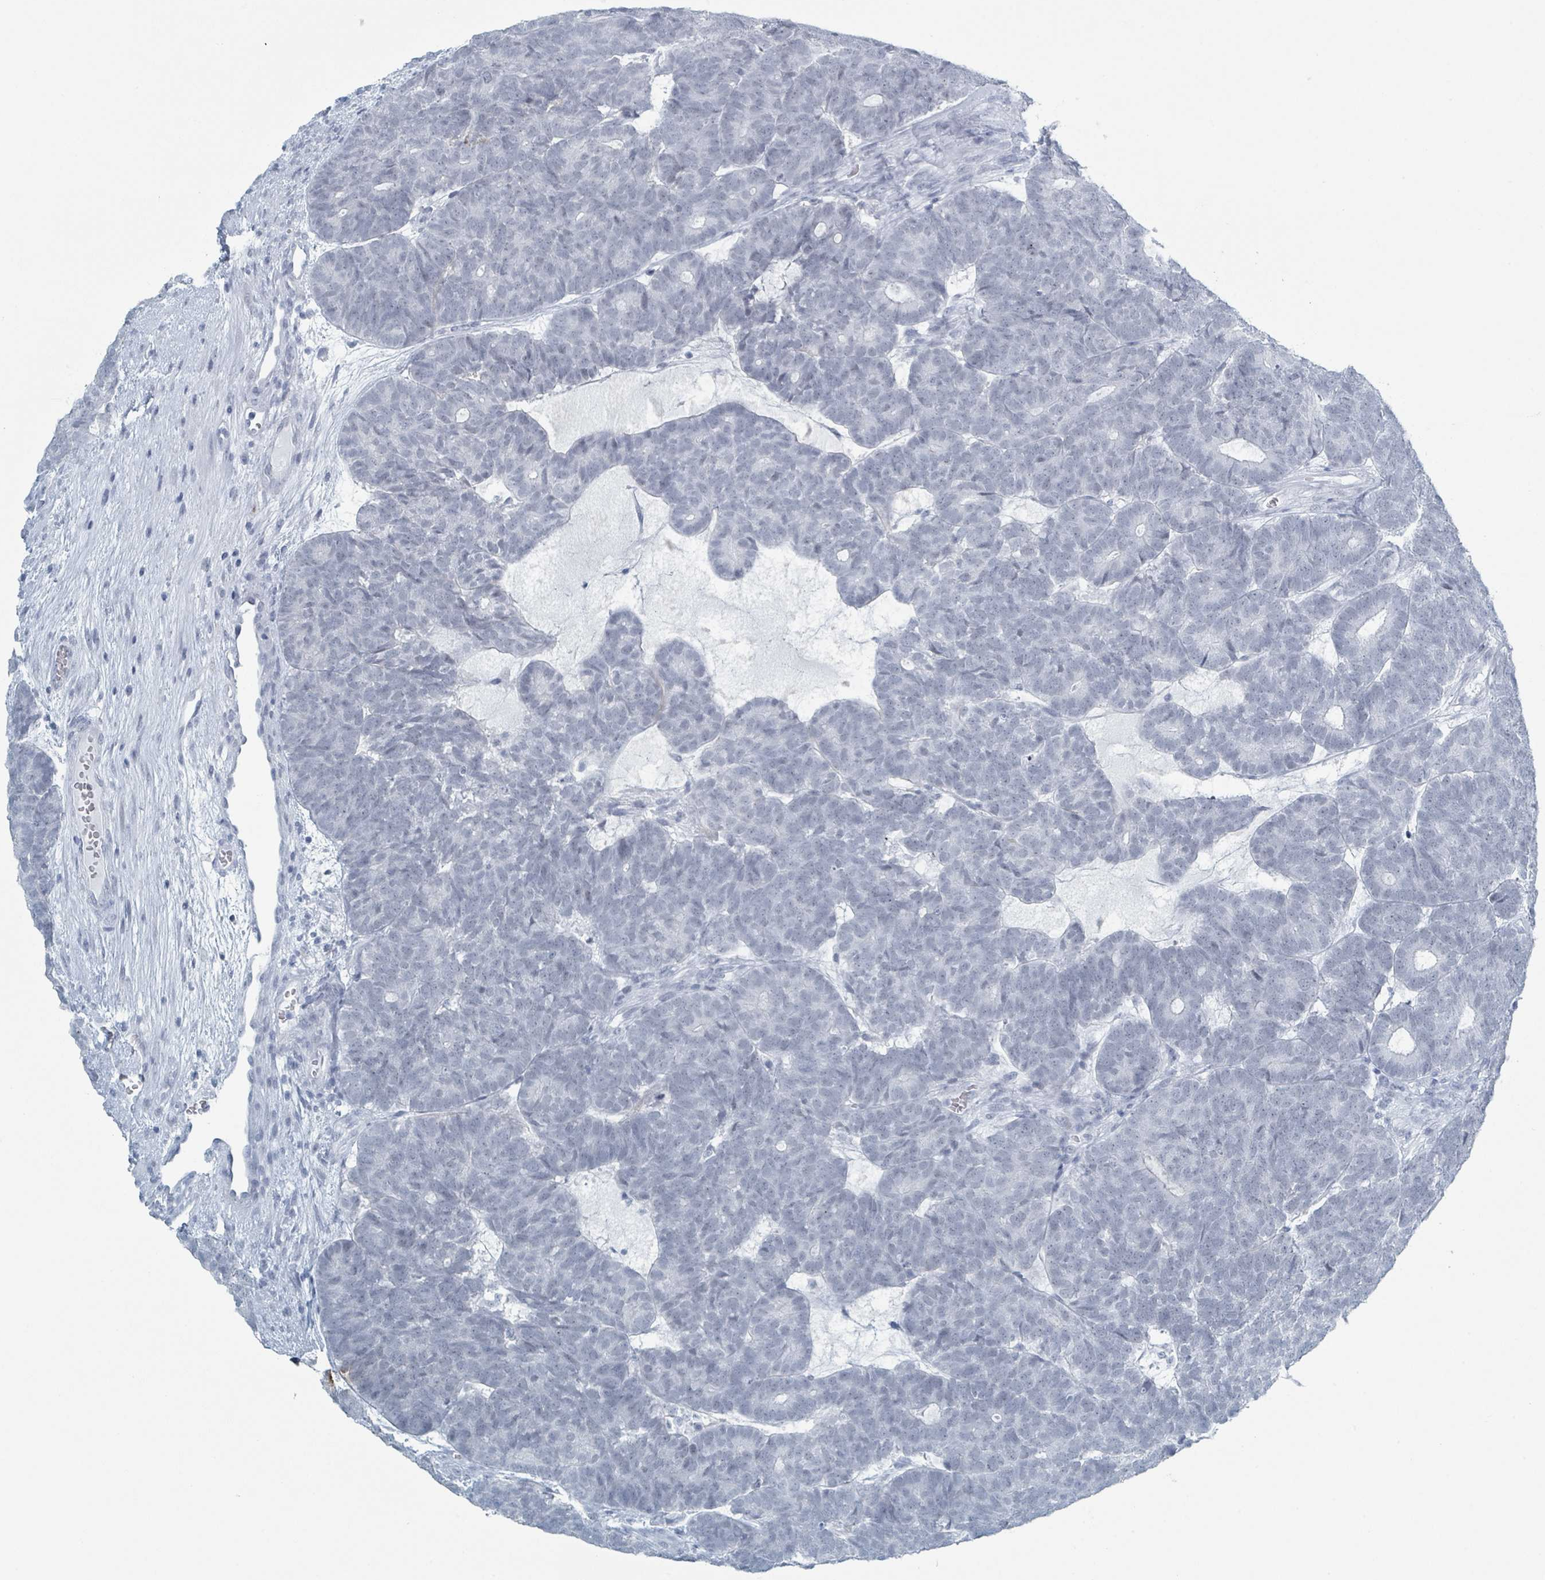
{"staining": {"intensity": "negative", "quantity": "none", "location": "none"}, "tissue": "head and neck cancer", "cell_type": "Tumor cells", "image_type": "cancer", "snomed": [{"axis": "morphology", "description": "Adenocarcinoma, NOS"}, {"axis": "topography", "description": "Head-Neck"}], "caption": "Tumor cells show no significant expression in adenocarcinoma (head and neck).", "gene": "GPR15LG", "patient": {"sex": "female", "age": 81}}